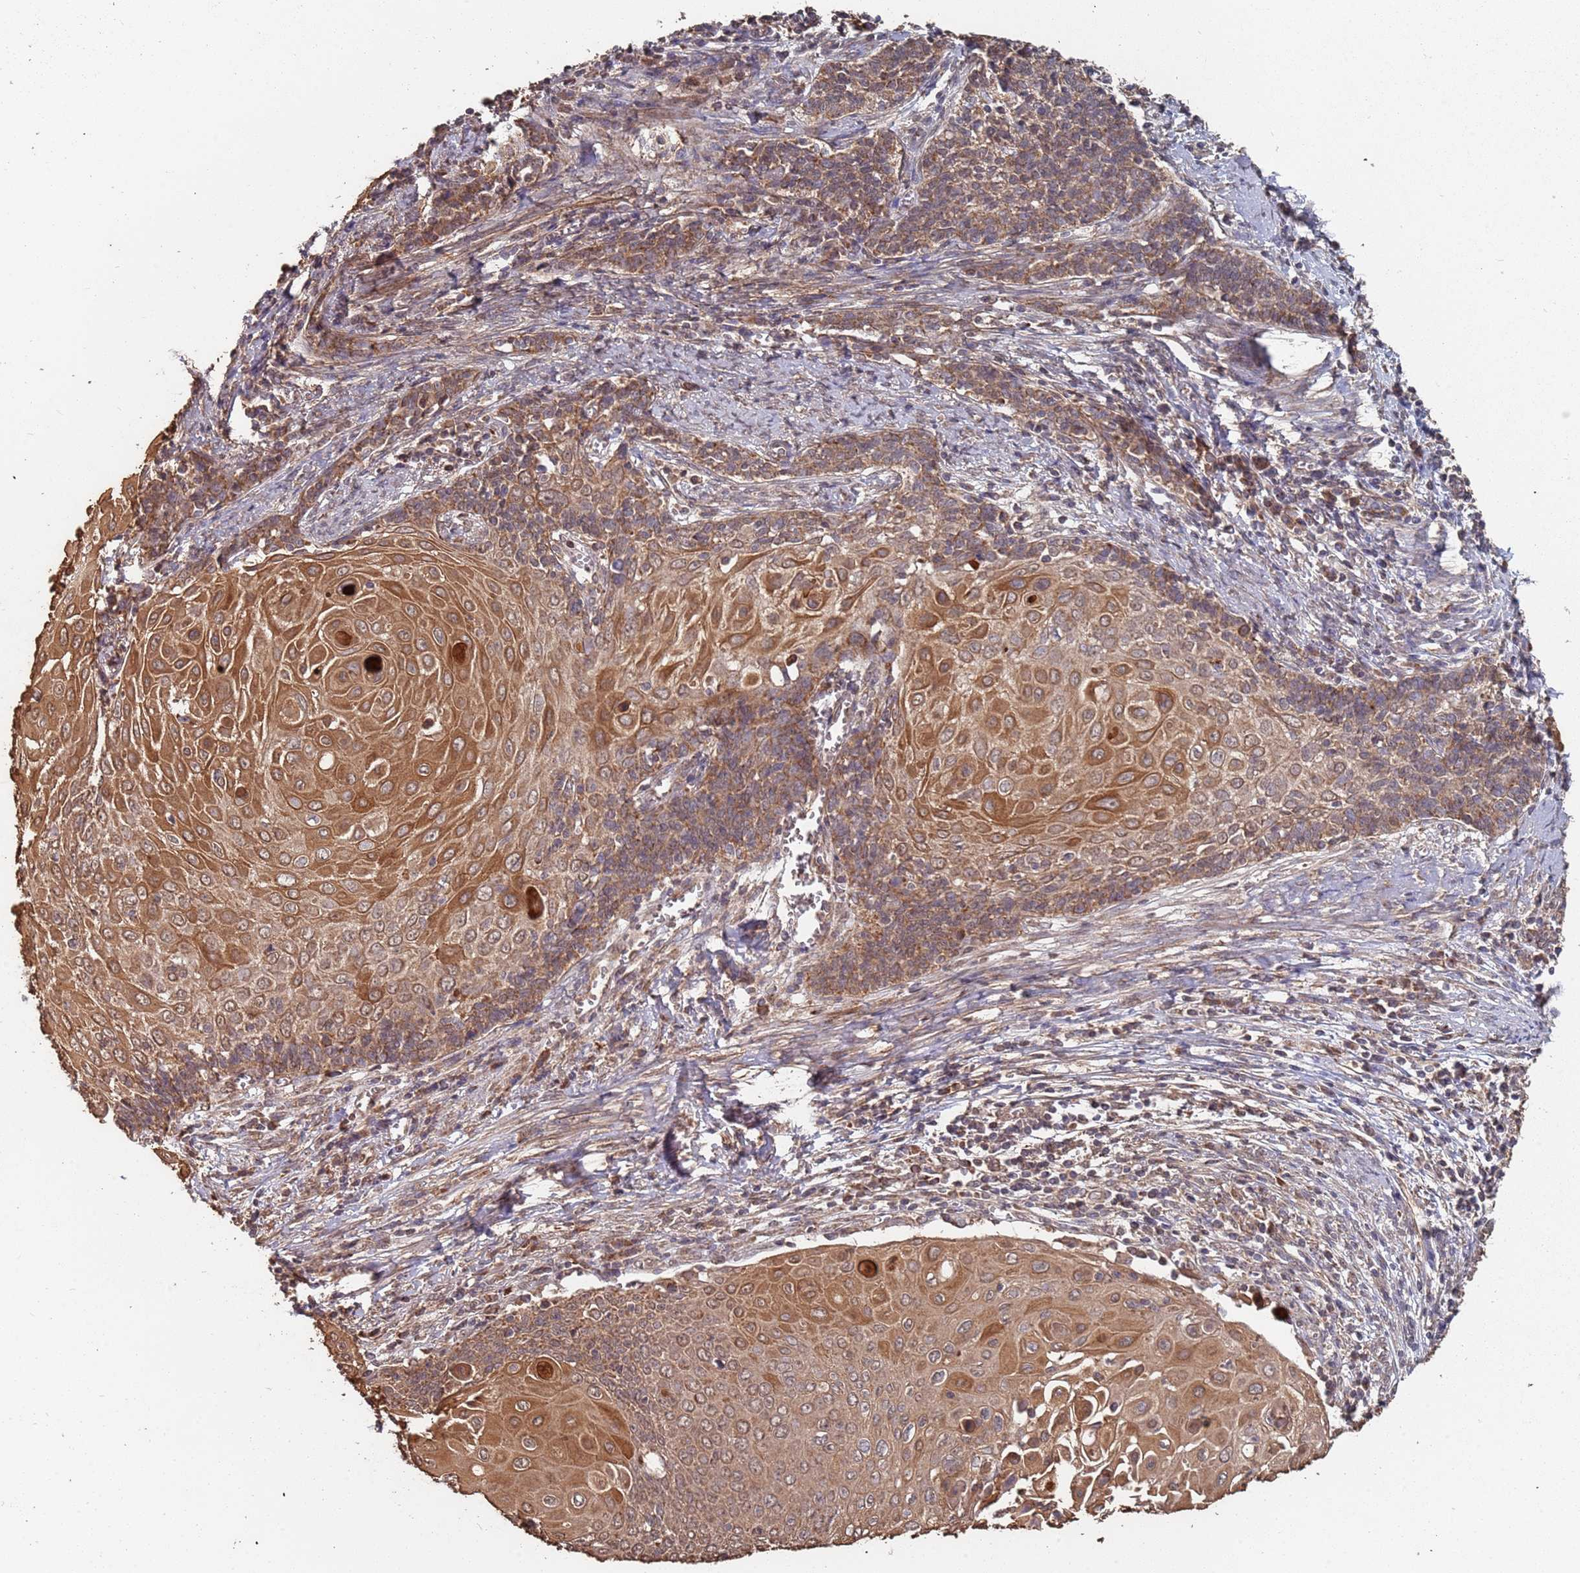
{"staining": {"intensity": "moderate", "quantity": ">75%", "location": "cytoplasmic/membranous"}, "tissue": "cervical cancer", "cell_type": "Tumor cells", "image_type": "cancer", "snomed": [{"axis": "morphology", "description": "Squamous cell carcinoma, NOS"}, {"axis": "topography", "description": "Cervix"}], "caption": "Human cervical cancer stained for a protein (brown) demonstrates moderate cytoplasmic/membranous positive positivity in about >75% of tumor cells.", "gene": "PRORP", "patient": {"sex": "female", "age": 39}}